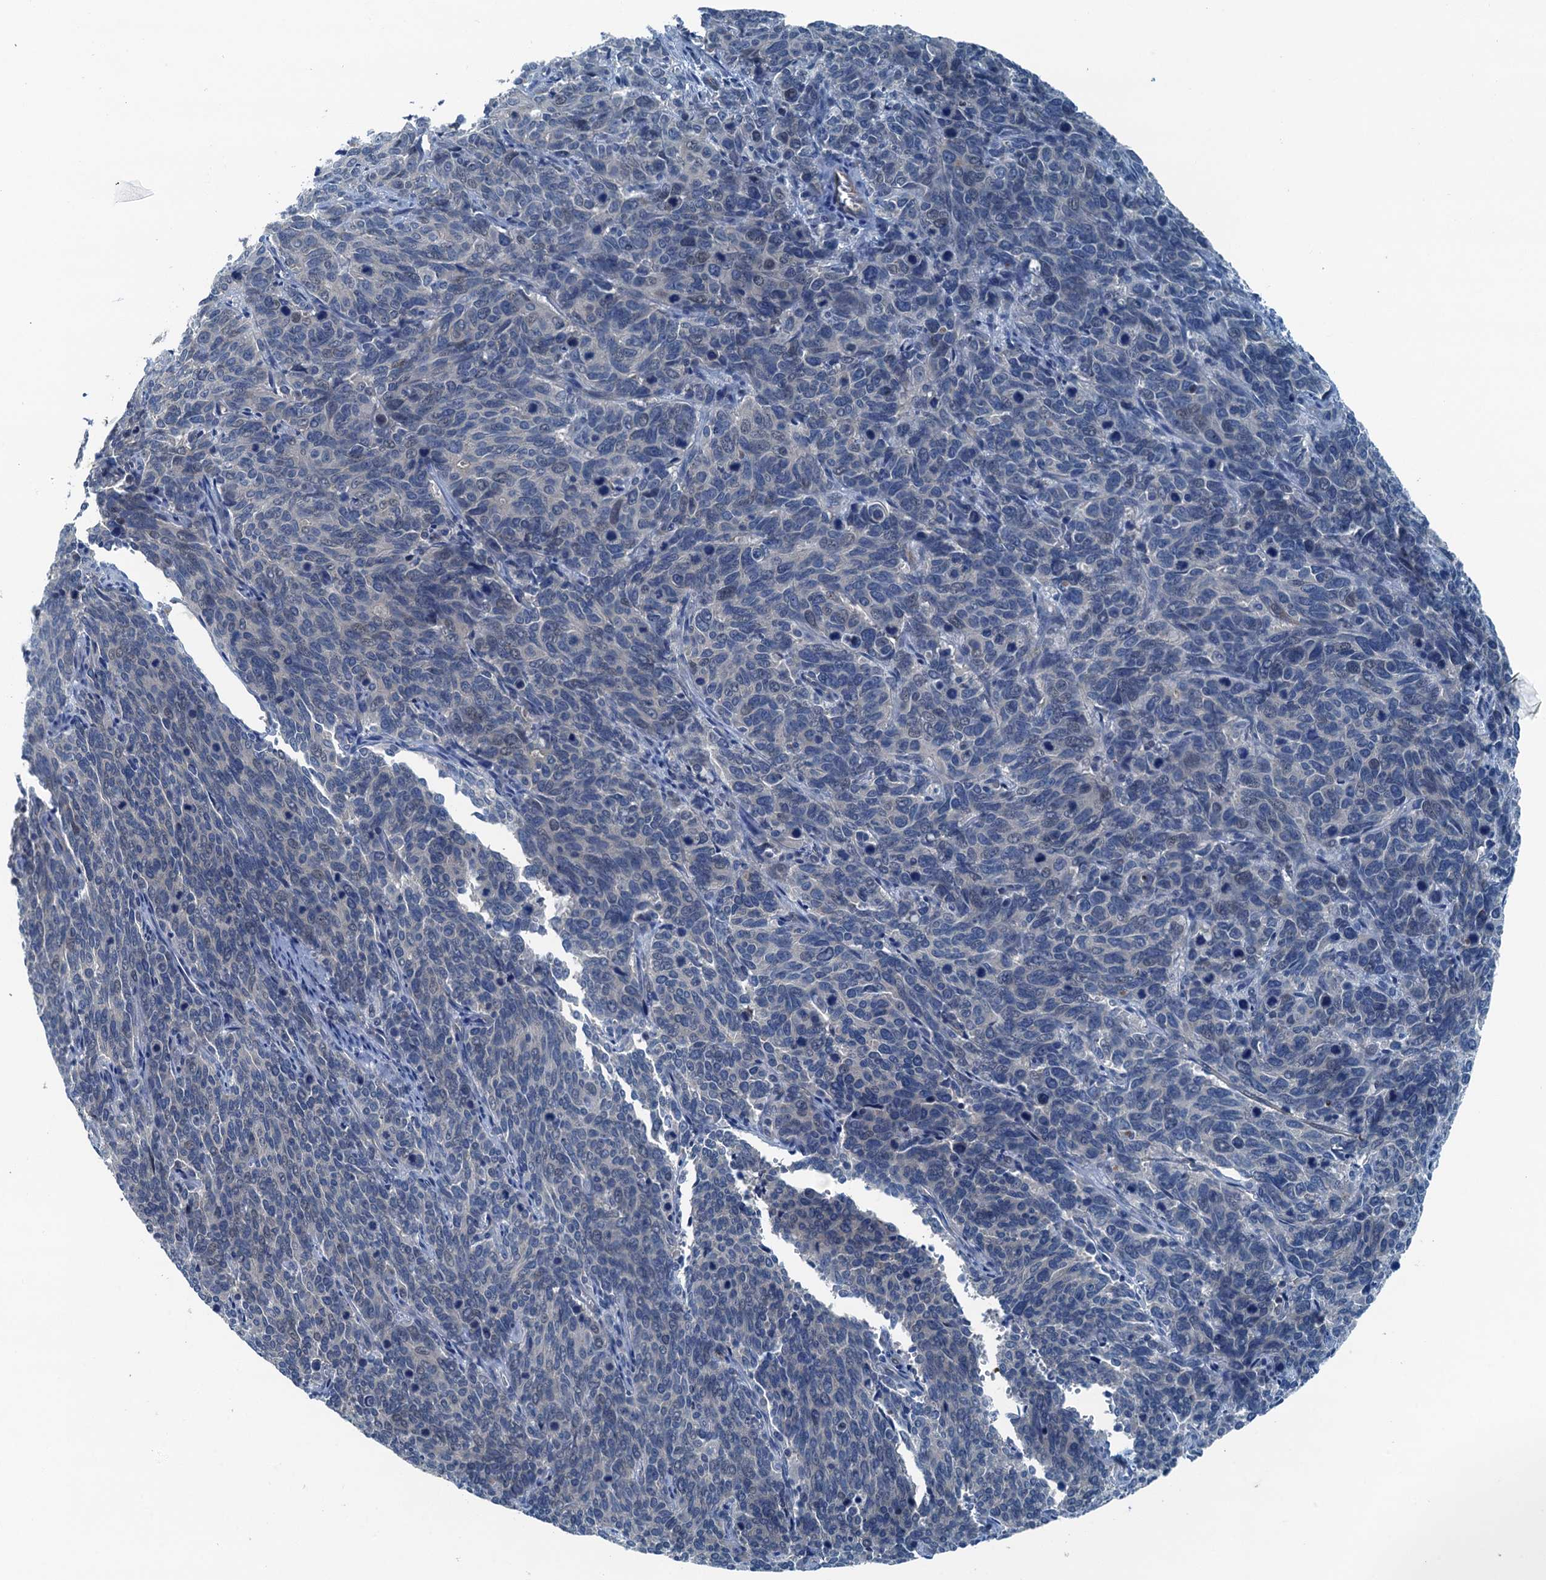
{"staining": {"intensity": "negative", "quantity": "none", "location": "none"}, "tissue": "cervical cancer", "cell_type": "Tumor cells", "image_type": "cancer", "snomed": [{"axis": "morphology", "description": "Squamous cell carcinoma, NOS"}, {"axis": "topography", "description": "Cervix"}], "caption": "Histopathology image shows no protein staining in tumor cells of squamous cell carcinoma (cervical) tissue.", "gene": "GFOD2", "patient": {"sex": "female", "age": 60}}